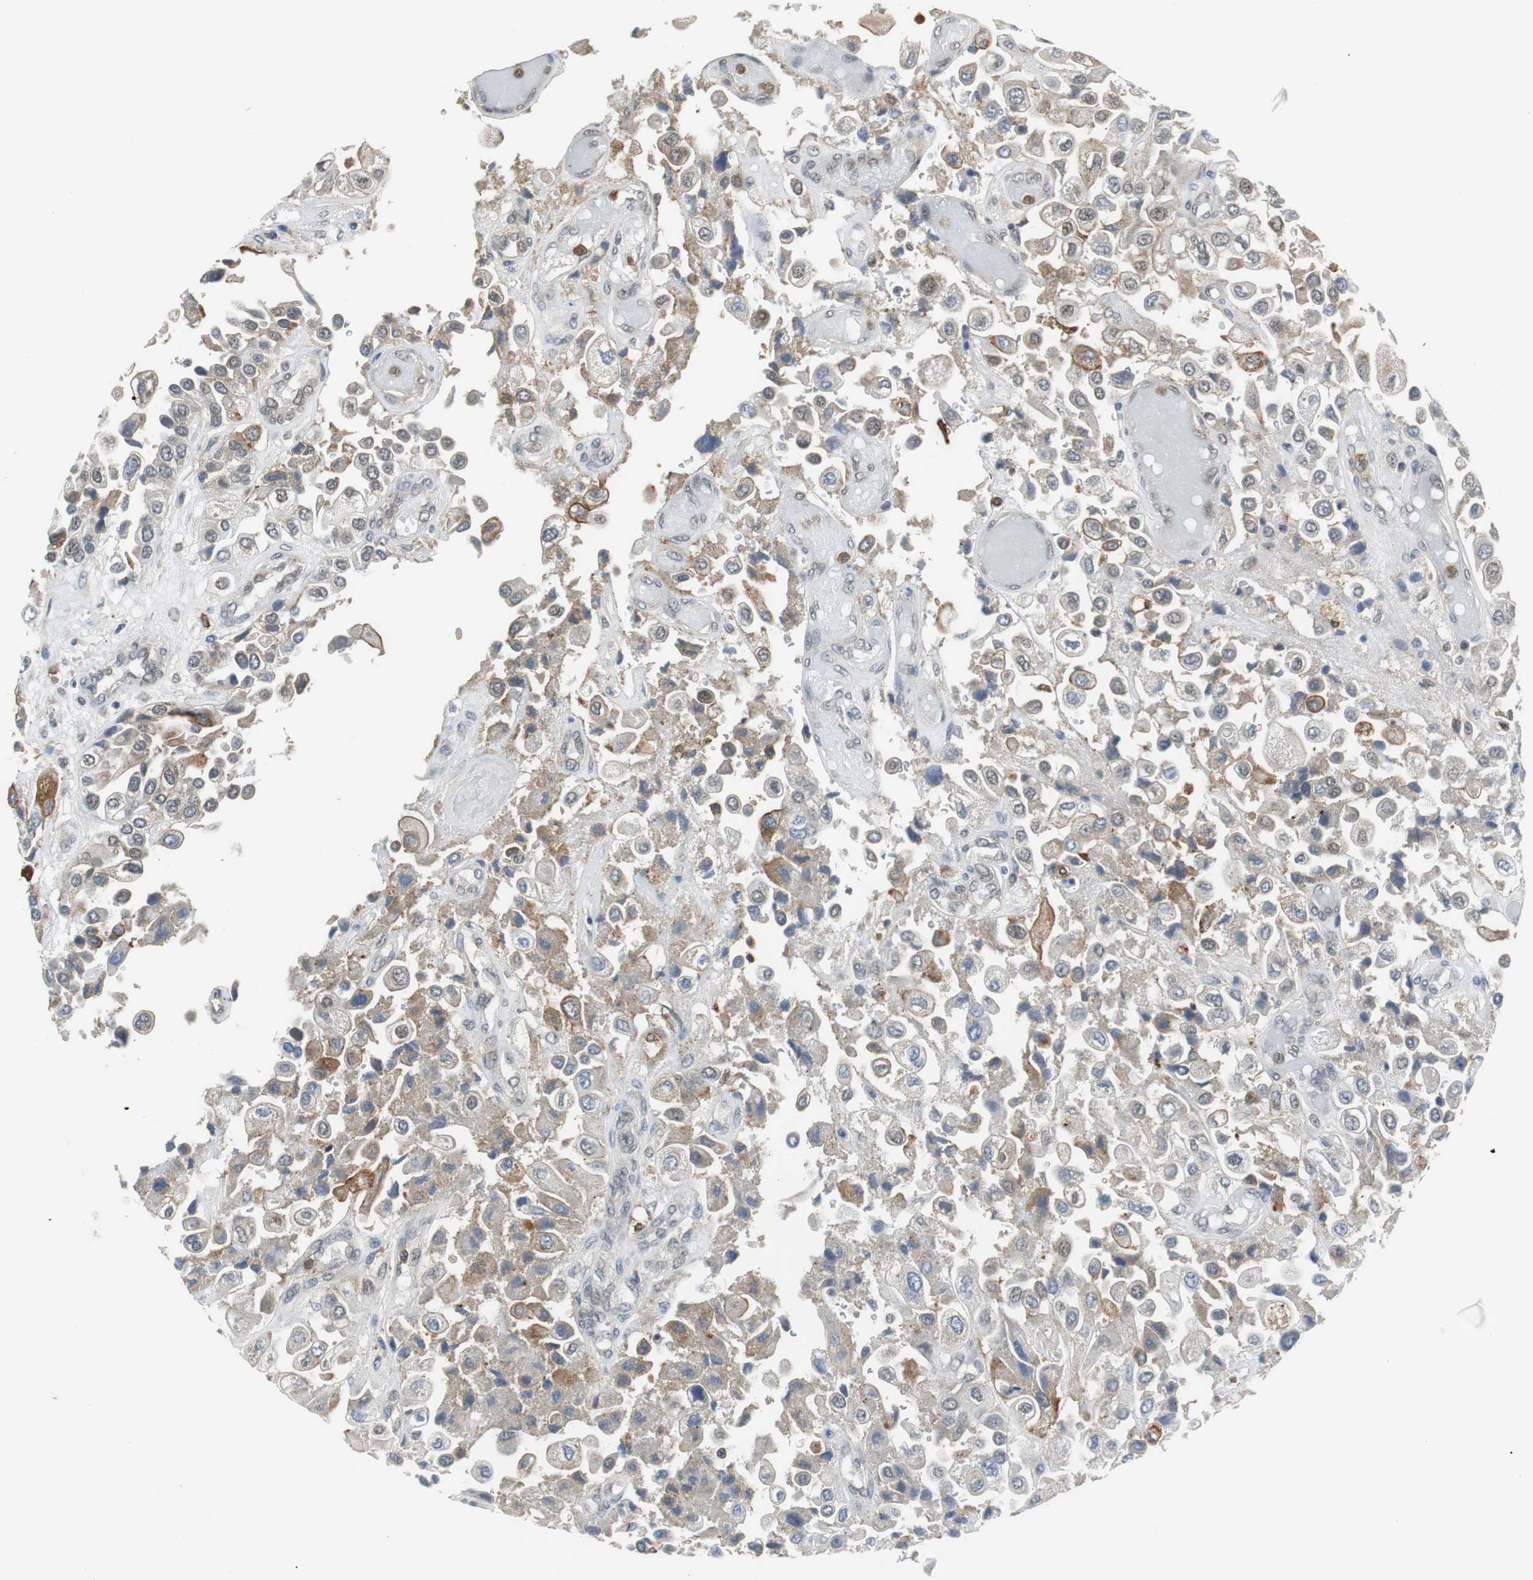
{"staining": {"intensity": "moderate", "quantity": "25%-75%", "location": "cytoplasmic/membranous"}, "tissue": "urothelial cancer", "cell_type": "Tumor cells", "image_type": "cancer", "snomed": [{"axis": "morphology", "description": "Urothelial carcinoma, High grade"}, {"axis": "topography", "description": "Urinary bladder"}], "caption": "Protein expression analysis of human urothelial cancer reveals moderate cytoplasmic/membranous expression in approximately 25%-75% of tumor cells.", "gene": "SIRT1", "patient": {"sex": "female", "age": 64}}